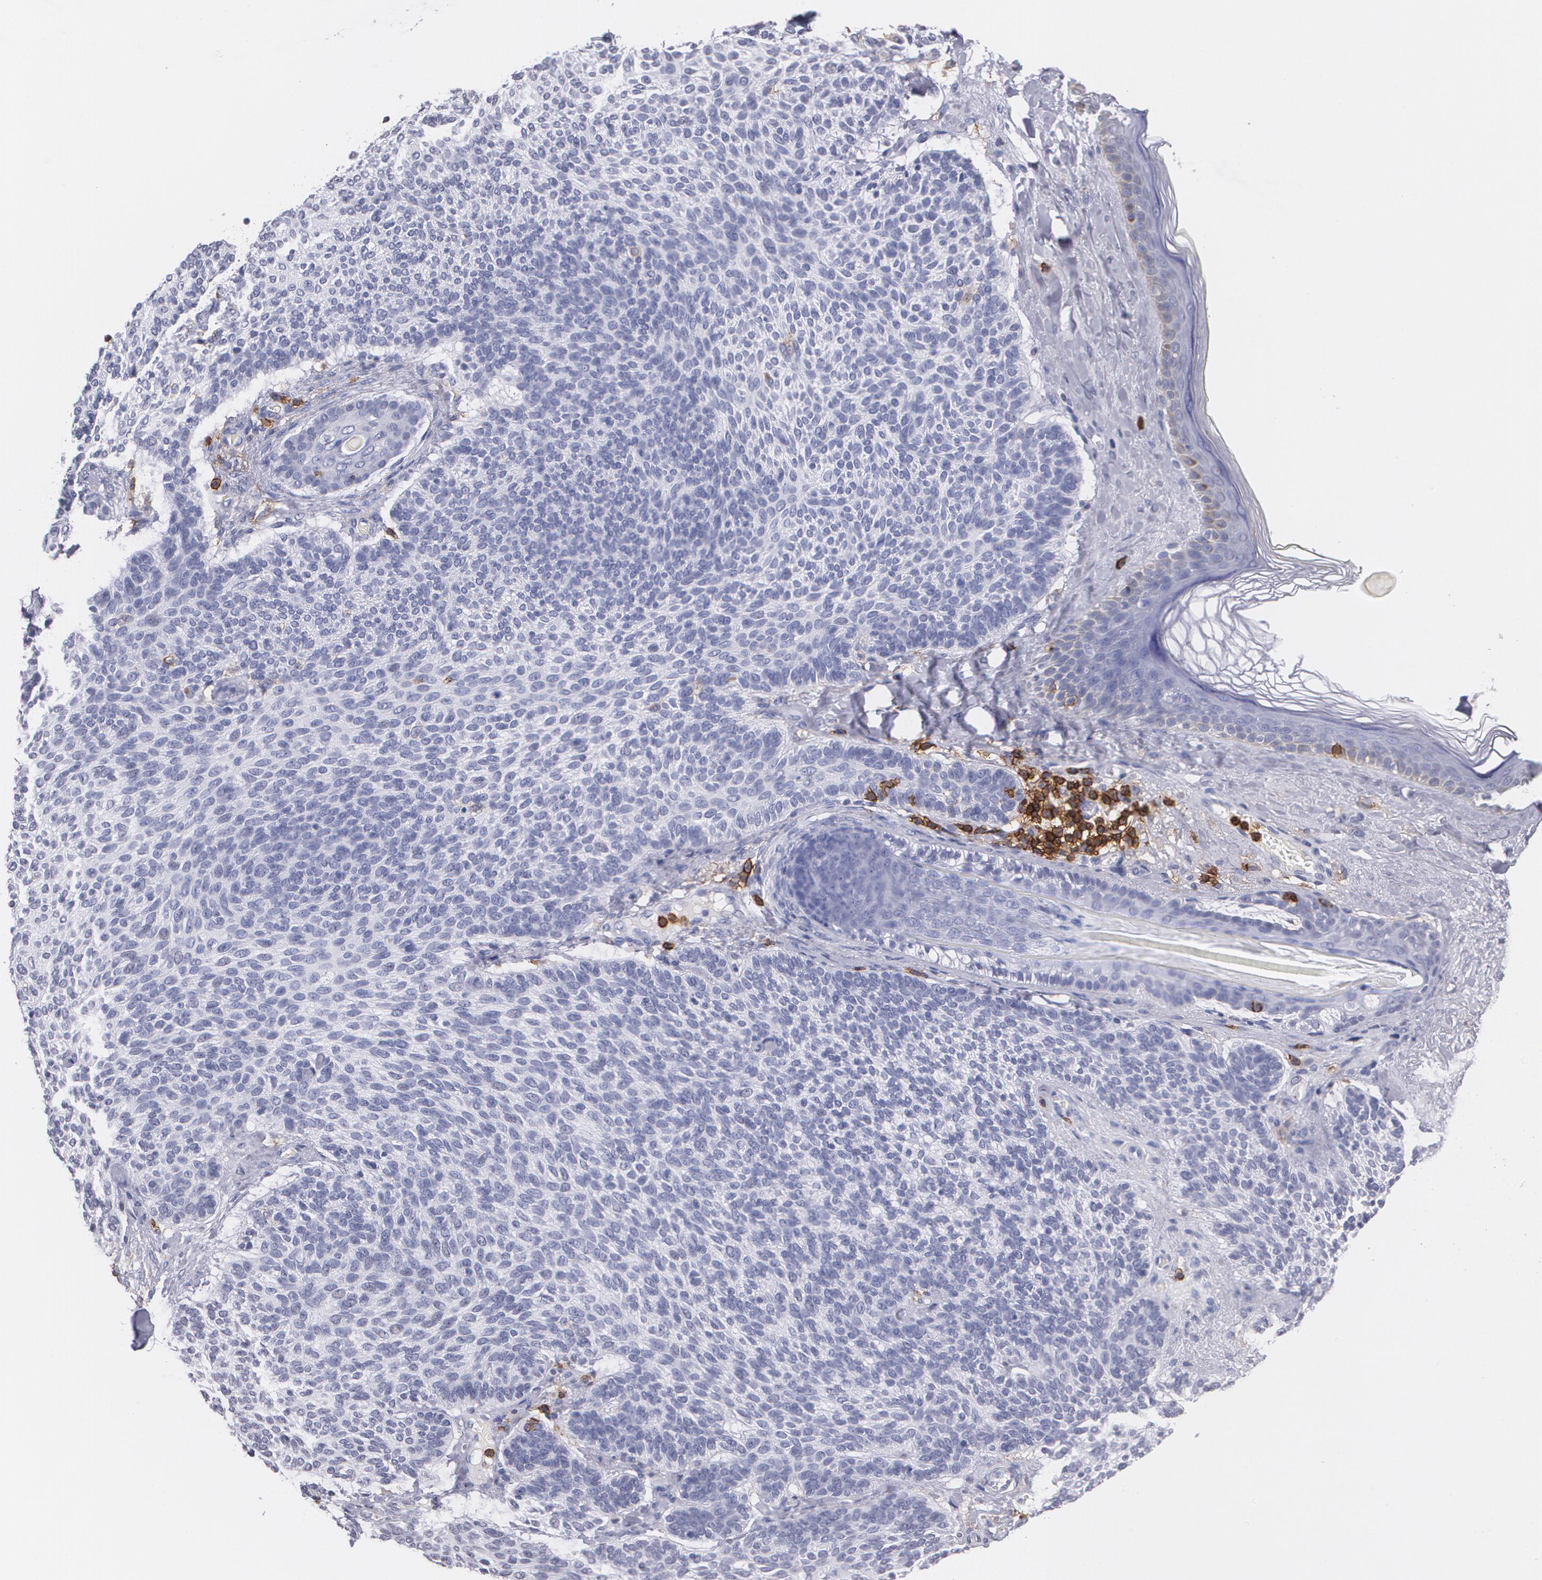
{"staining": {"intensity": "negative", "quantity": "none", "location": "none"}, "tissue": "skin cancer", "cell_type": "Tumor cells", "image_type": "cancer", "snomed": [{"axis": "morphology", "description": "Normal tissue, NOS"}, {"axis": "morphology", "description": "Basal cell carcinoma"}, {"axis": "topography", "description": "Skin"}], "caption": "Skin cancer (basal cell carcinoma) was stained to show a protein in brown. There is no significant positivity in tumor cells.", "gene": "PTPRC", "patient": {"sex": "female", "age": 70}}